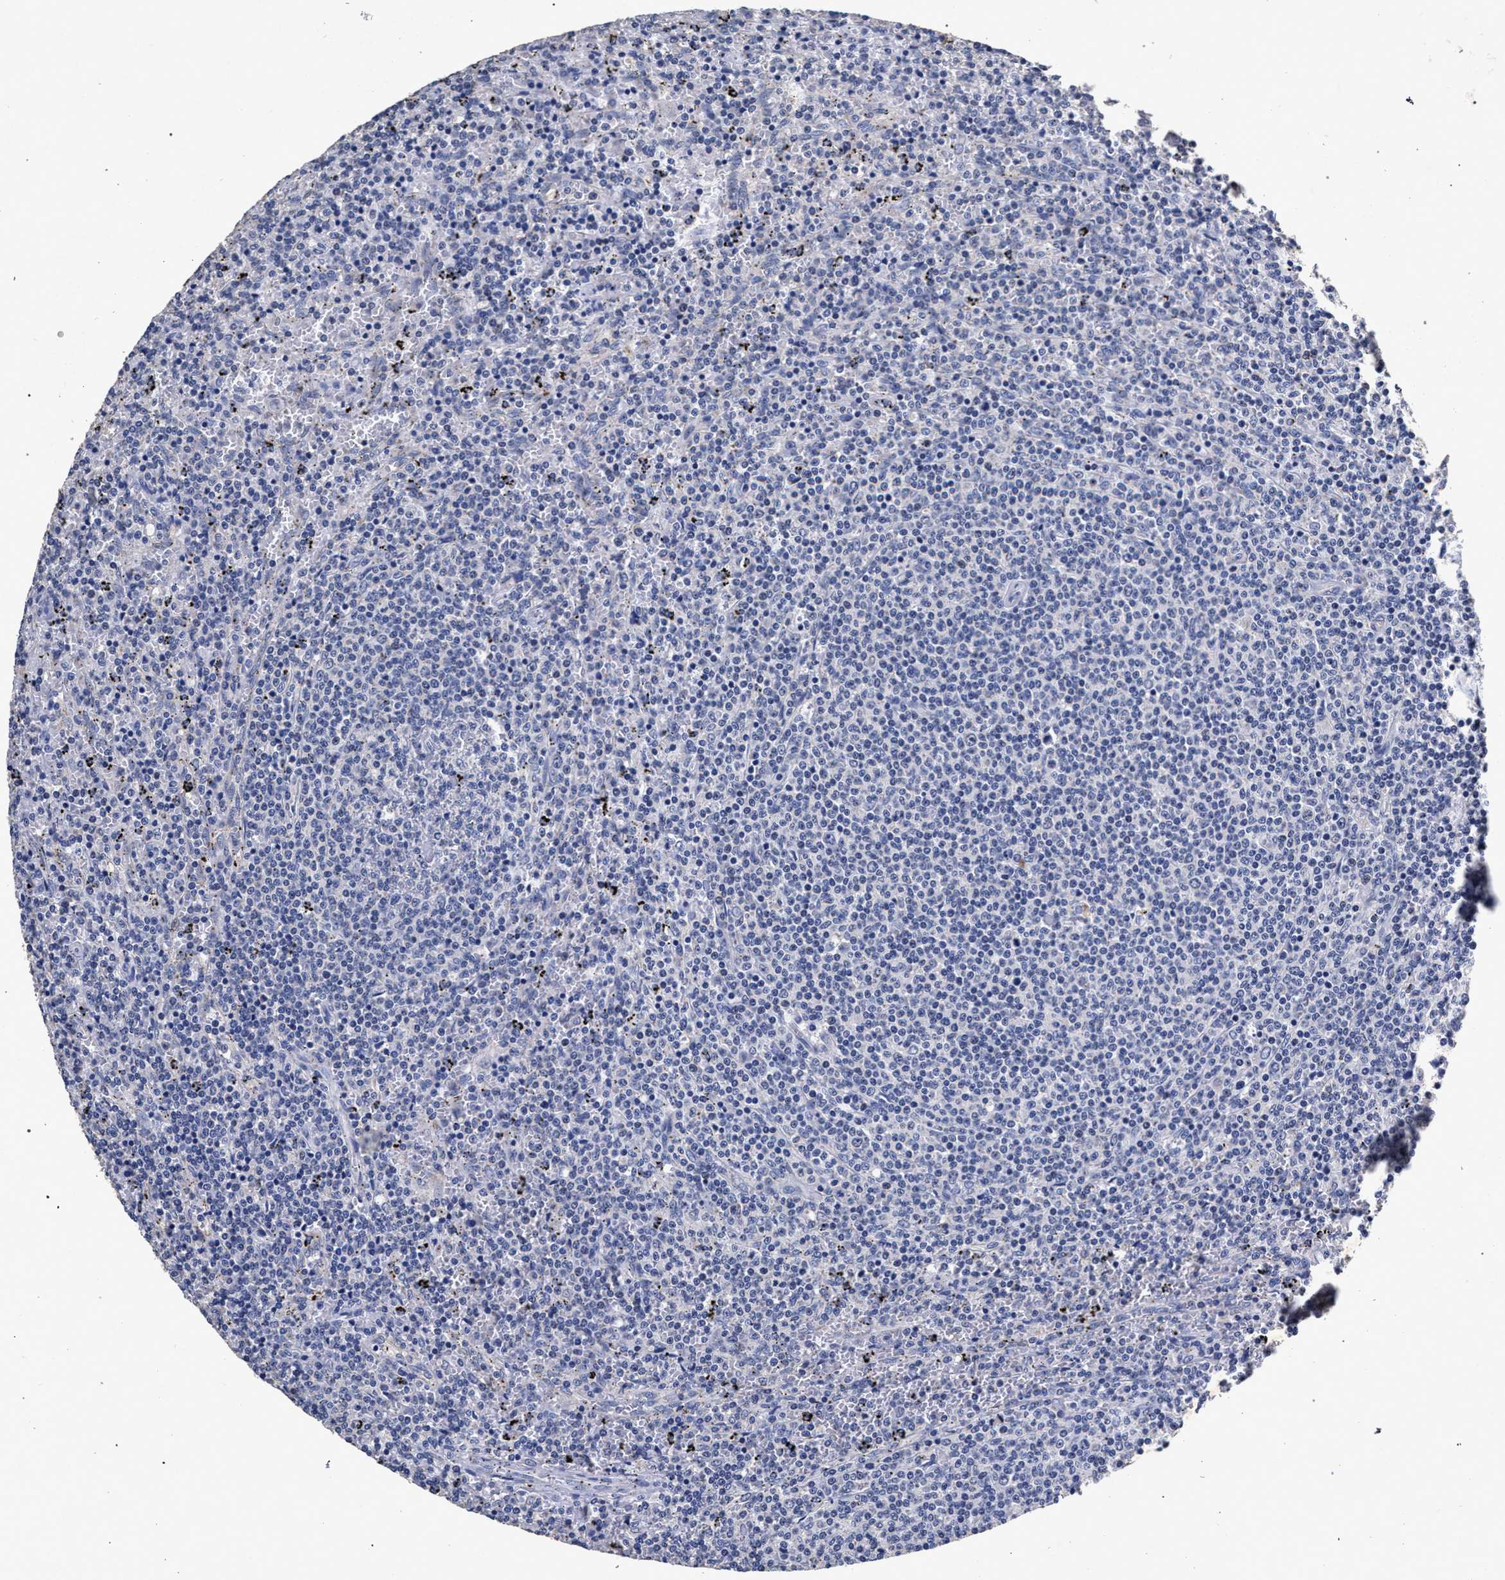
{"staining": {"intensity": "negative", "quantity": "none", "location": "none"}, "tissue": "lymphoma", "cell_type": "Tumor cells", "image_type": "cancer", "snomed": [{"axis": "morphology", "description": "Malignant lymphoma, non-Hodgkin's type, Low grade"}, {"axis": "topography", "description": "Spleen"}], "caption": "IHC photomicrograph of malignant lymphoma, non-Hodgkin's type (low-grade) stained for a protein (brown), which reveals no expression in tumor cells.", "gene": "ATP1A2", "patient": {"sex": "female", "age": 50}}